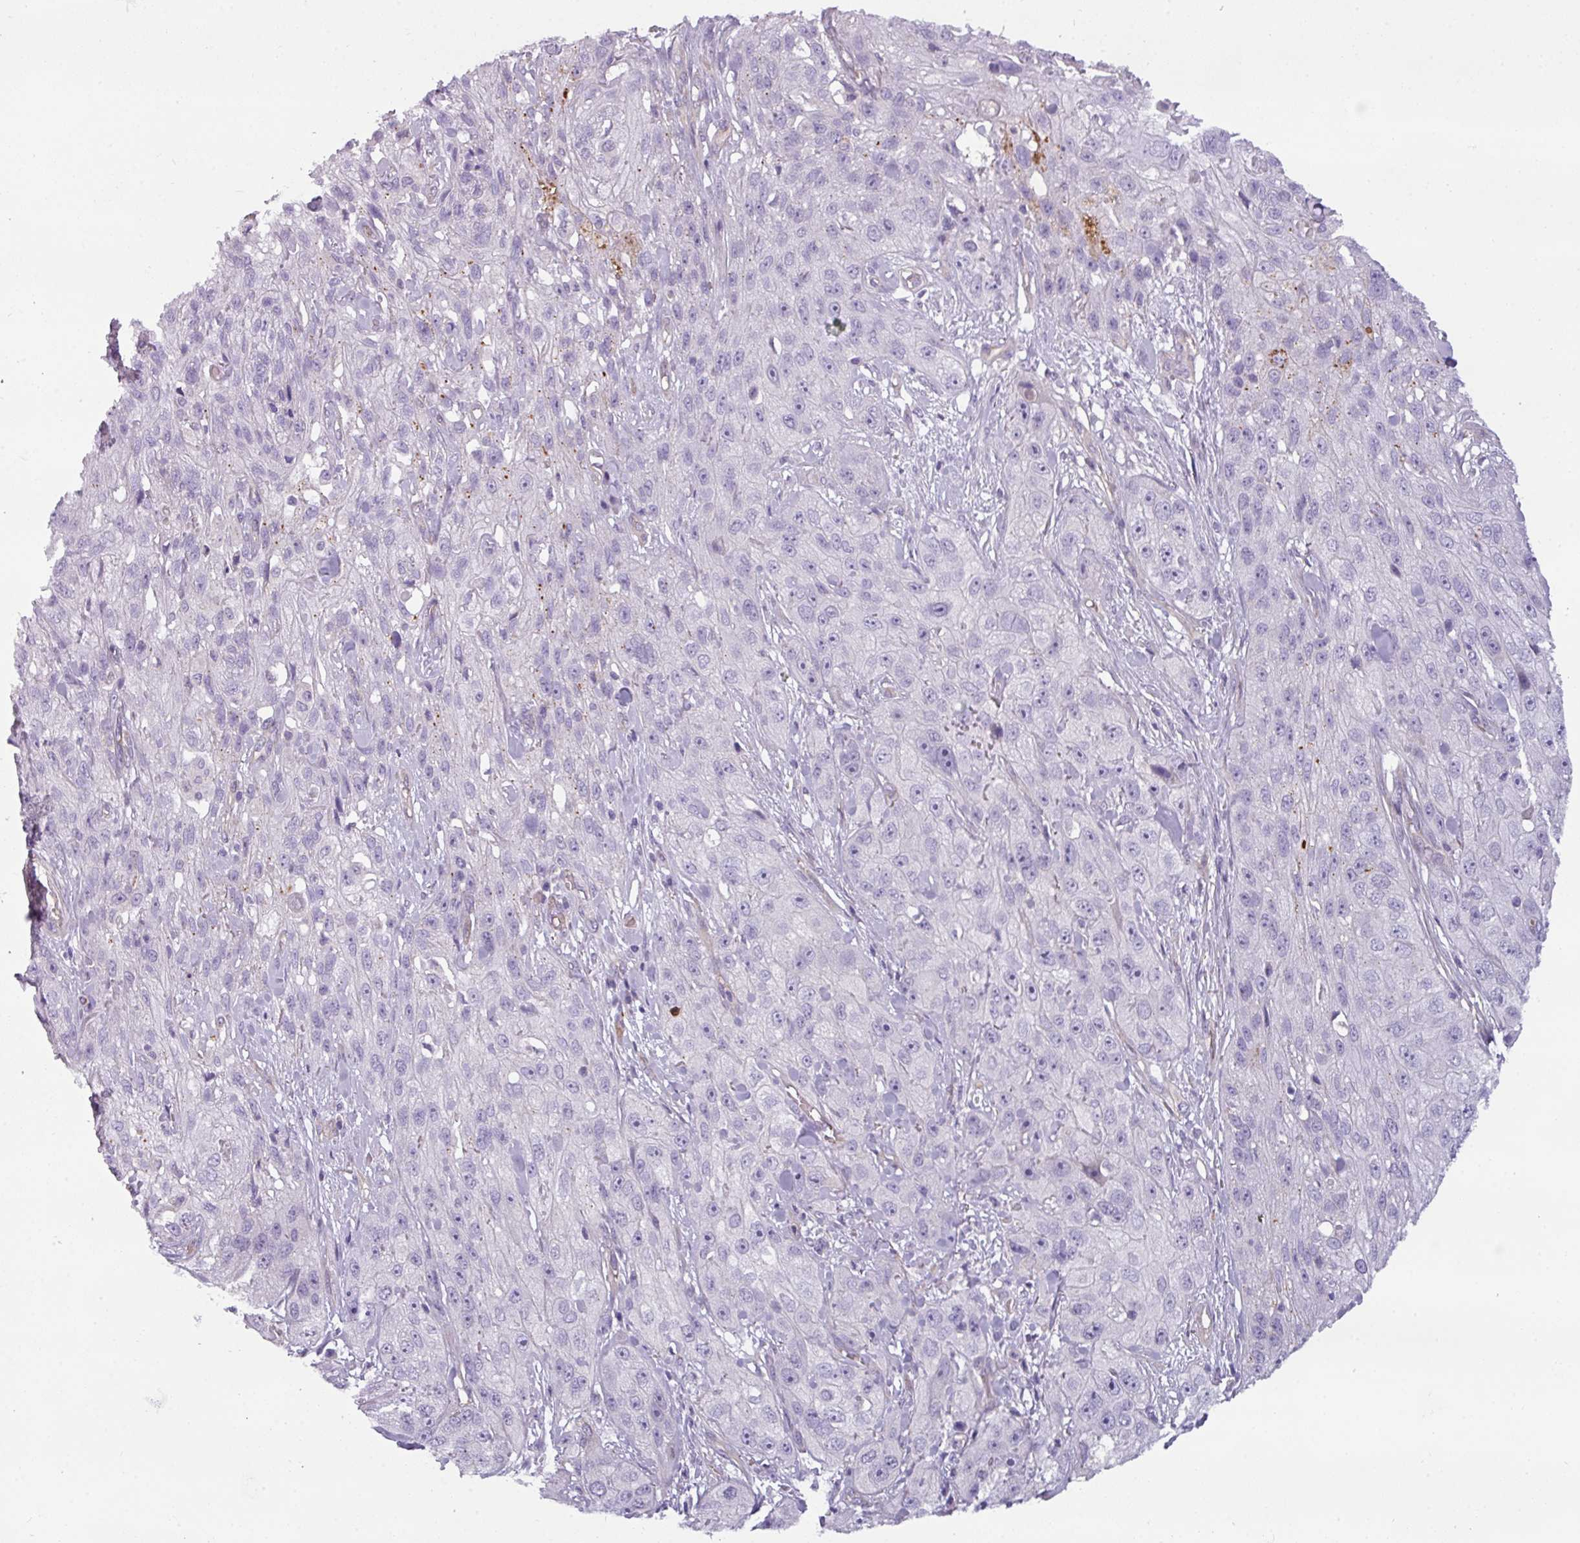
{"staining": {"intensity": "negative", "quantity": "none", "location": "none"}, "tissue": "skin cancer", "cell_type": "Tumor cells", "image_type": "cancer", "snomed": [{"axis": "morphology", "description": "Squamous cell carcinoma, NOS"}, {"axis": "topography", "description": "Skin"}, {"axis": "topography", "description": "Vulva"}], "caption": "Tumor cells show no significant positivity in squamous cell carcinoma (skin).", "gene": "BUD23", "patient": {"sex": "female", "age": 86}}